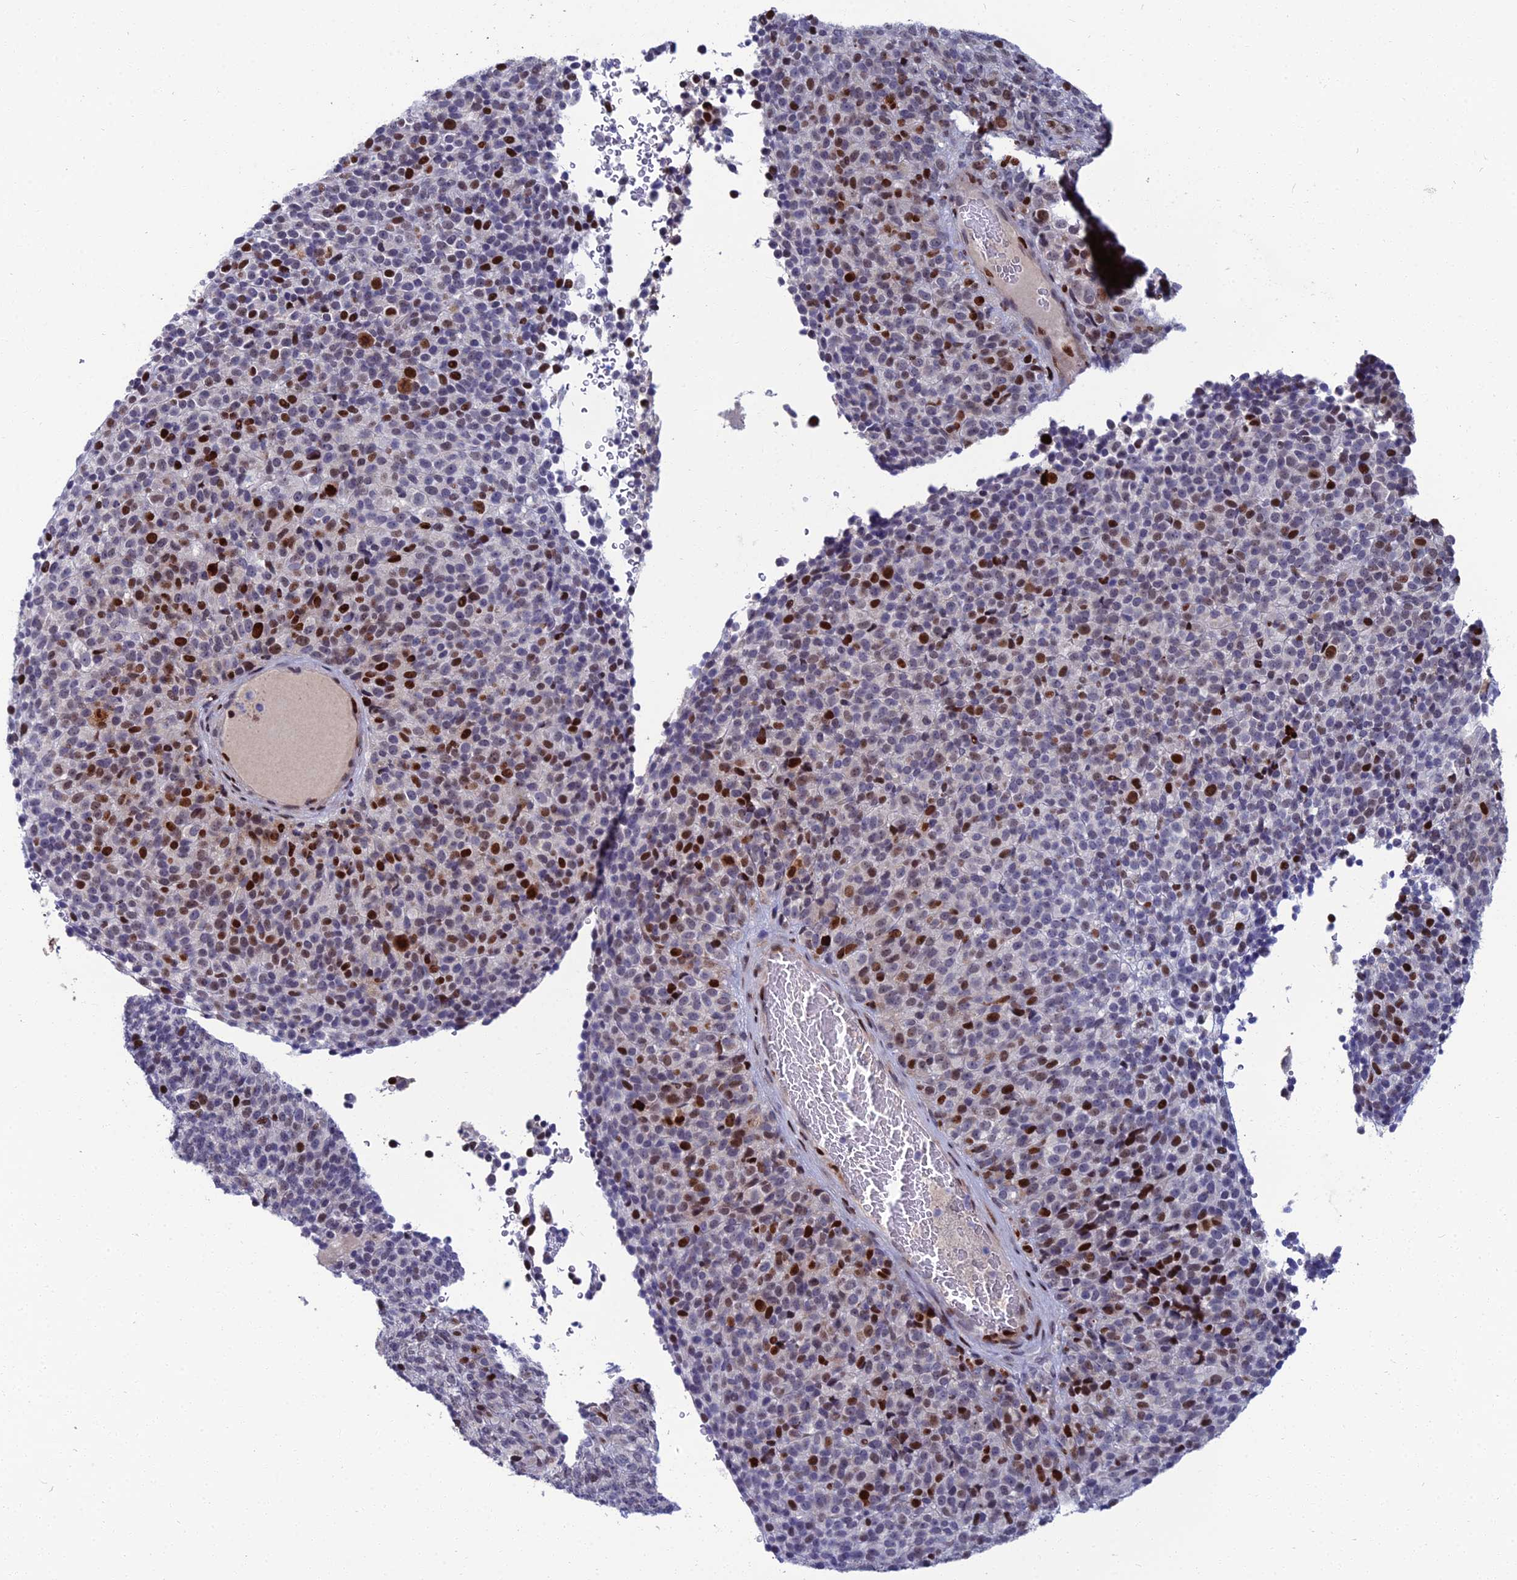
{"staining": {"intensity": "strong", "quantity": "25%-75%", "location": "nuclear"}, "tissue": "melanoma", "cell_type": "Tumor cells", "image_type": "cancer", "snomed": [{"axis": "morphology", "description": "Malignant melanoma, Metastatic site"}, {"axis": "topography", "description": "Brain"}], "caption": "IHC of malignant melanoma (metastatic site) reveals high levels of strong nuclear staining in about 25%-75% of tumor cells.", "gene": "TAF9B", "patient": {"sex": "female", "age": 56}}